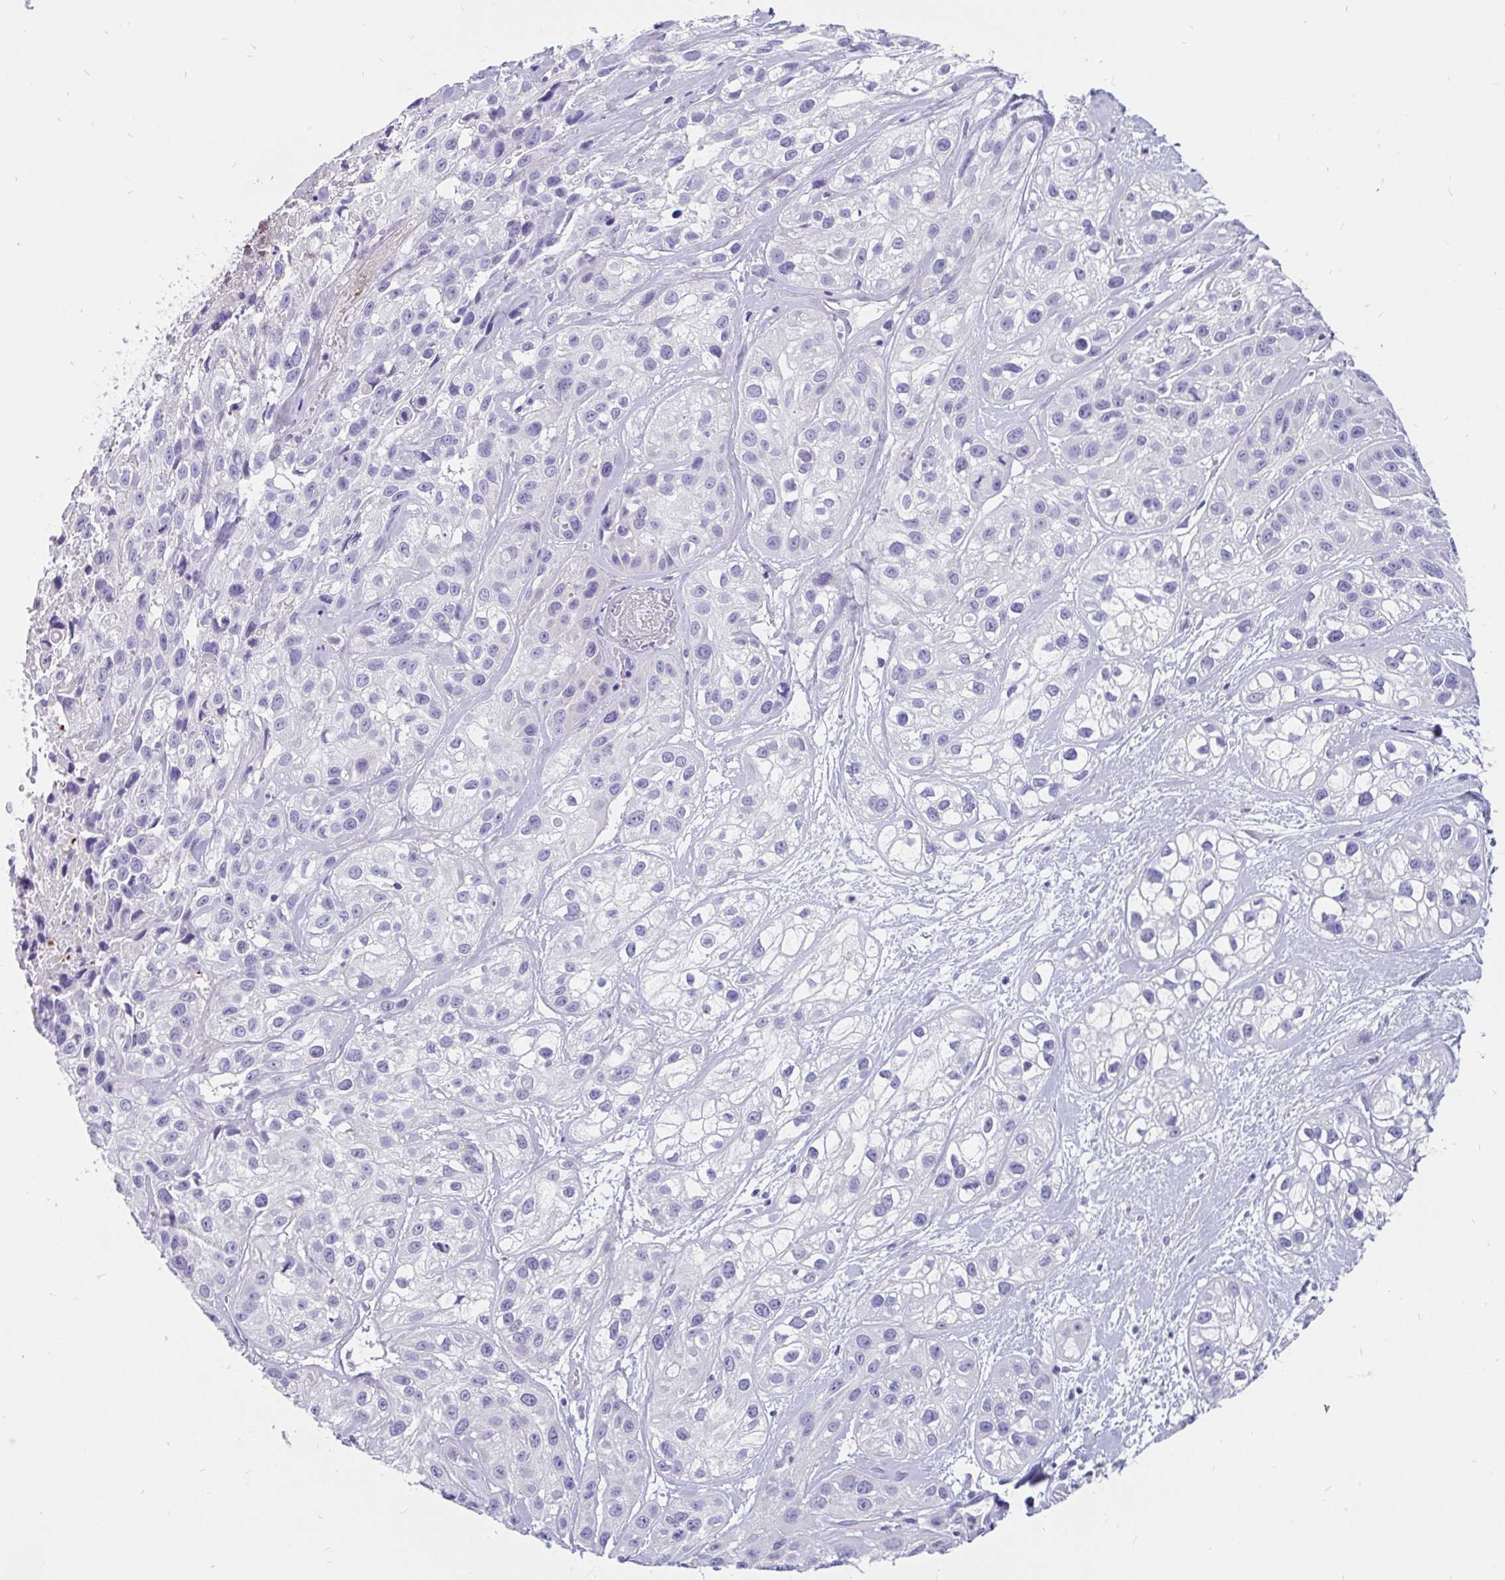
{"staining": {"intensity": "negative", "quantity": "none", "location": "none"}, "tissue": "skin cancer", "cell_type": "Tumor cells", "image_type": "cancer", "snomed": [{"axis": "morphology", "description": "Squamous cell carcinoma, NOS"}, {"axis": "topography", "description": "Skin"}], "caption": "There is no significant positivity in tumor cells of squamous cell carcinoma (skin). (Stains: DAB IHC with hematoxylin counter stain, Microscopy: brightfield microscopy at high magnification).", "gene": "KIAA2013", "patient": {"sex": "male", "age": 82}}